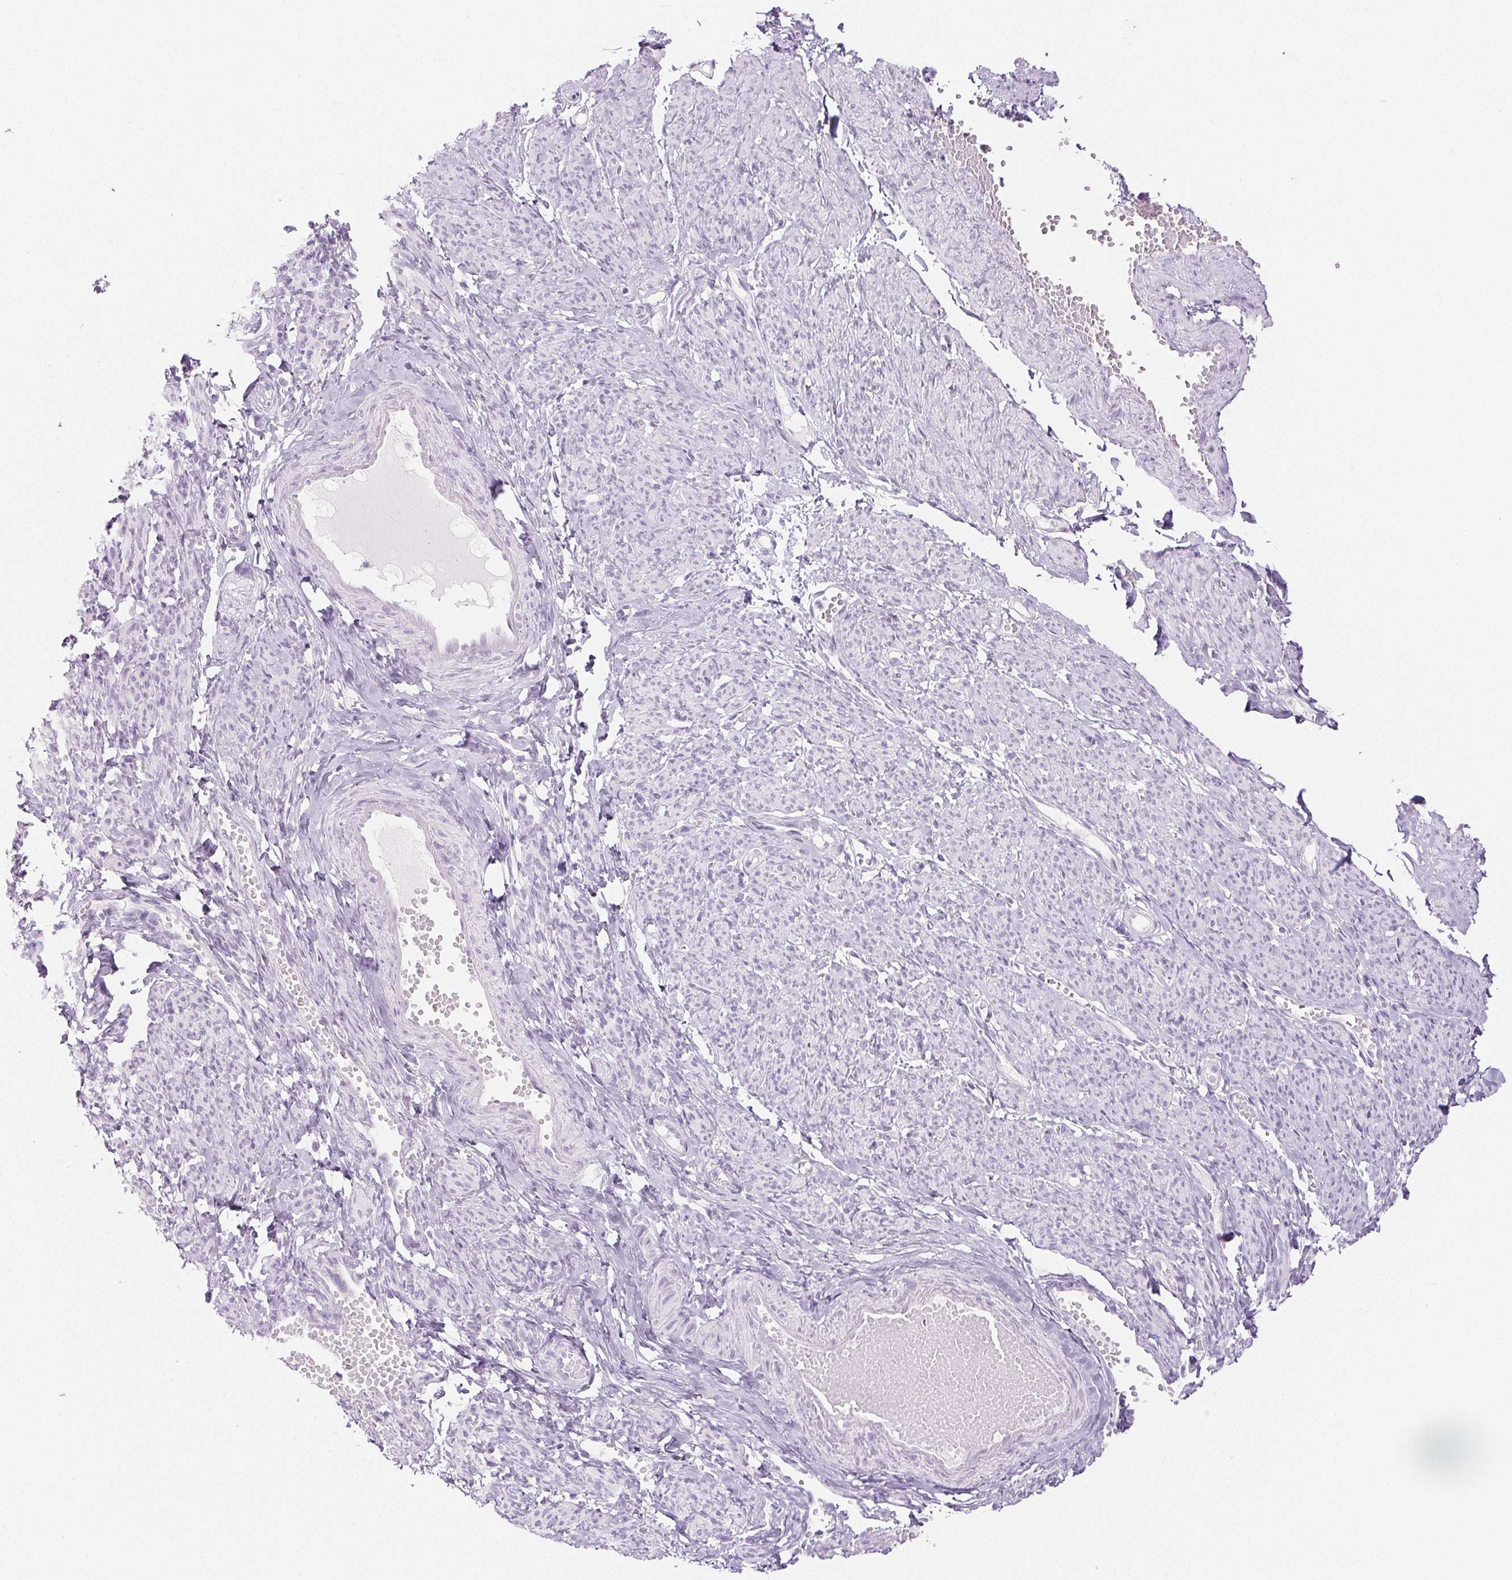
{"staining": {"intensity": "negative", "quantity": "none", "location": "none"}, "tissue": "smooth muscle", "cell_type": "Smooth muscle cells", "image_type": "normal", "snomed": [{"axis": "morphology", "description": "Normal tissue, NOS"}, {"axis": "topography", "description": "Smooth muscle"}], "caption": "A micrograph of human smooth muscle is negative for staining in smooth muscle cells.", "gene": "SPRR3", "patient": {"sex": "female", "age": 65}}